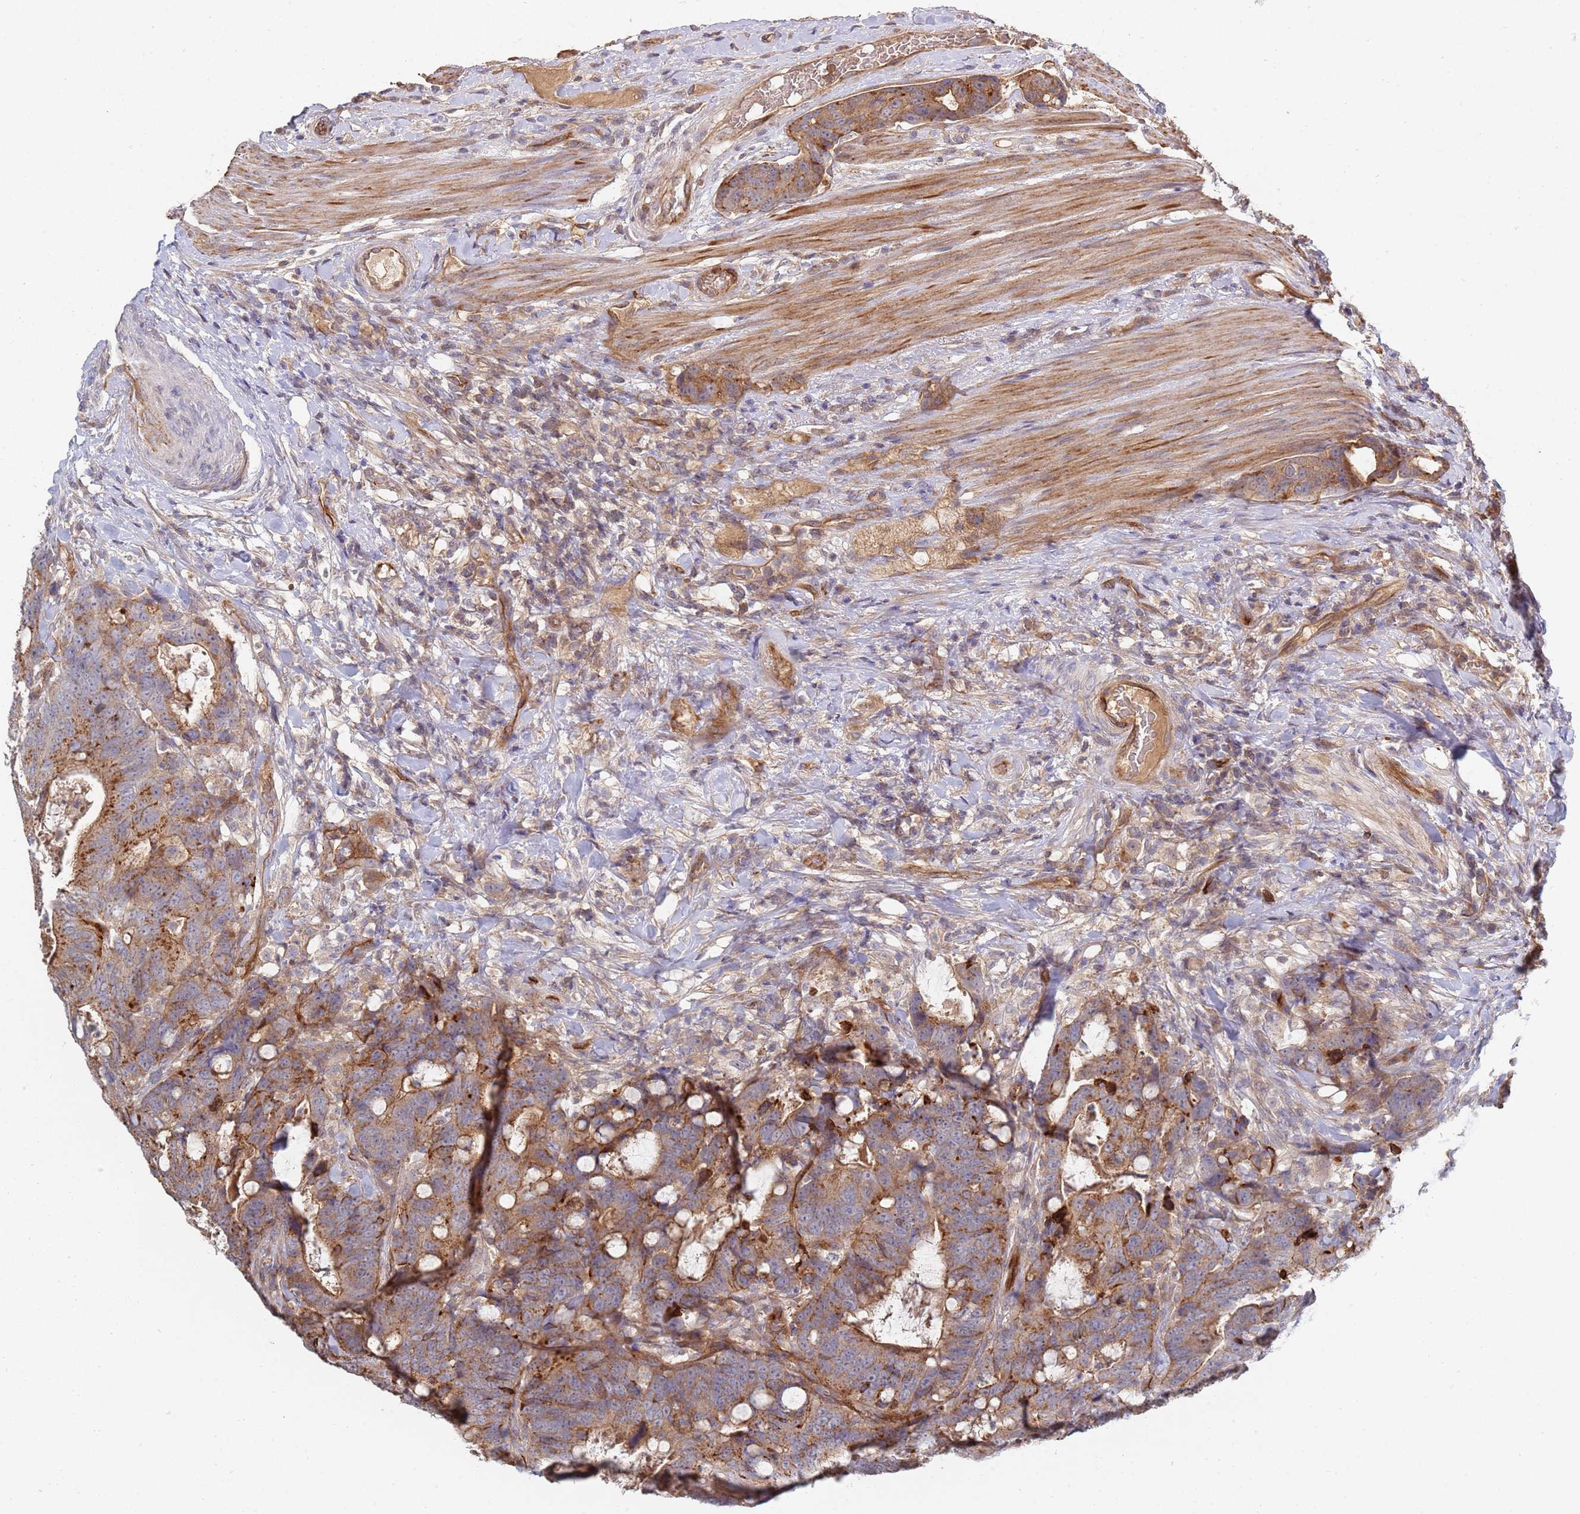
{"staining": {"intensity": "moderate", "quantity": ">75%", "location": "cytoplasmic/membranous"}, "tissue": "colorectal cancer", "cell_type": "Tumor cells", "image_type": "cancer", "snomed": [{"axis": "morphology", "description": "Adenocarcinoma, NOS"}, {"axis": "topography", "description": "Colon"}], "caption": "Immunohistochemical staining of human adenocarcinoma (colorectal) exhibits medium levels of moderate cytoplasmic/membranous protein positivity in approximately >75% of tumor cells. Immunohistochemistry stains the protein of interest in brown and the nuclei are stained blue.", "gene": "ABCB6", "patient": {"sex": "female", "age": 82}}